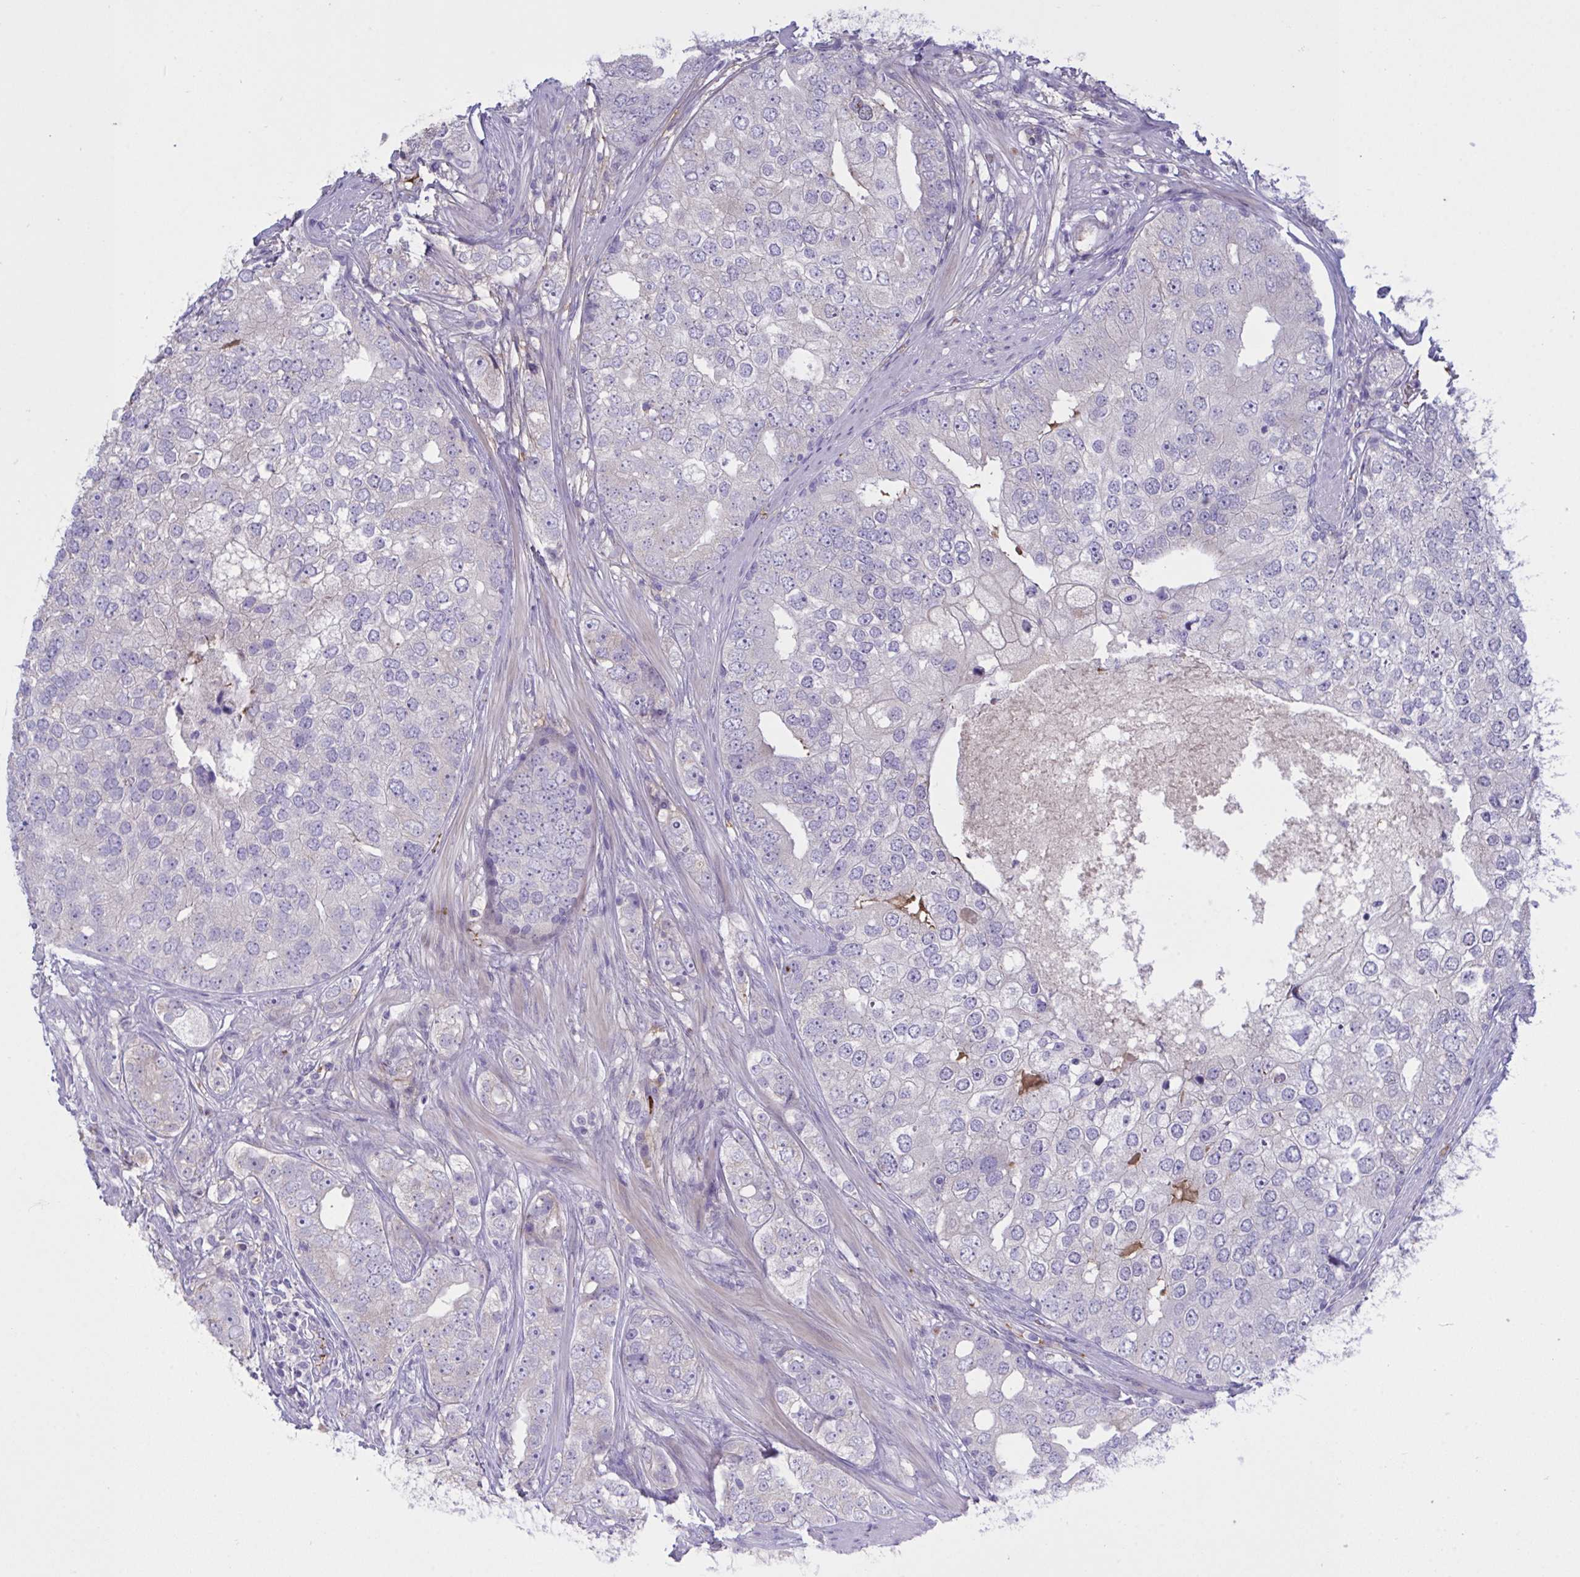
{"staining": {"intensity": "negative", "quantity": "none", "location": "none"}, "tissue": "prostate cancer", "cell_type": "Tumor cells", "image_type": "cancer", "snomed": [{"axis": "morphology", "description": "Adenocarcinoma, High grade"}, {"axis": "topography", "description": "Prostate"}], "caption": "A photomicrograph of human prostate cancer (high-grade adenocarcinoma) is negative for staining in tumor cells.", "gene": "IL1R1", "patient": {"sex": "male", "age": 60}}